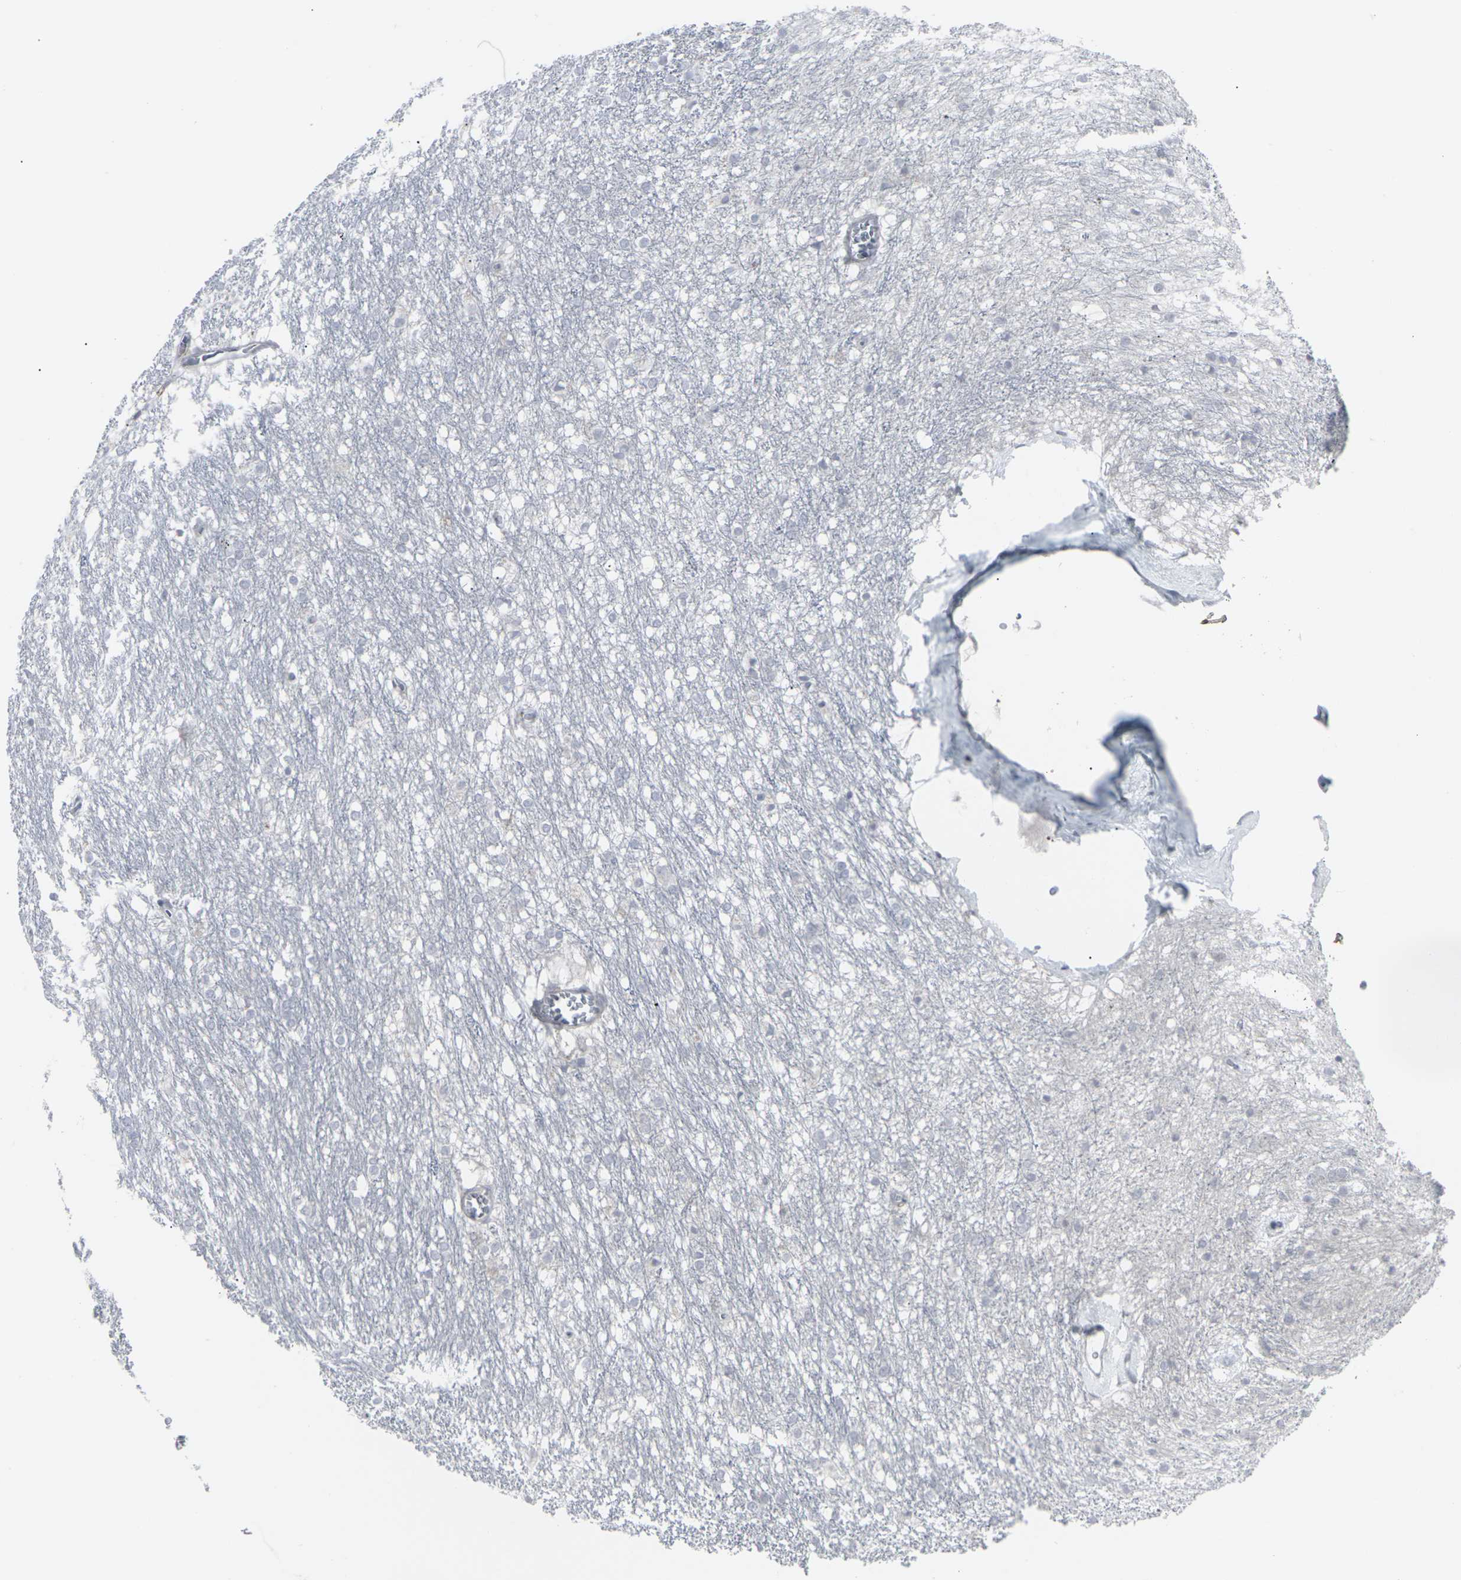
{"staining": {"intensity": "negative", "quantity": "none", "location": "none"}, "tissue": "caudate", "cell_type": "Glial cells", "image_type": "normal", "snomed": [{"axis": "morphology", "description": "Normal tissue, NOS"}, {"axis": "topography", "description": "Lateral ventricle wall"}], "caption": "High magnification brightfield microscopy of benign caudate stained with DAB (3,3'-diaminobenzidine) (brown) and counterstained with hematoxylin (blue): glial cells show no significant expression.", "gene": "APOBEC2", "patient": {"sex": "female", "age": 19}}